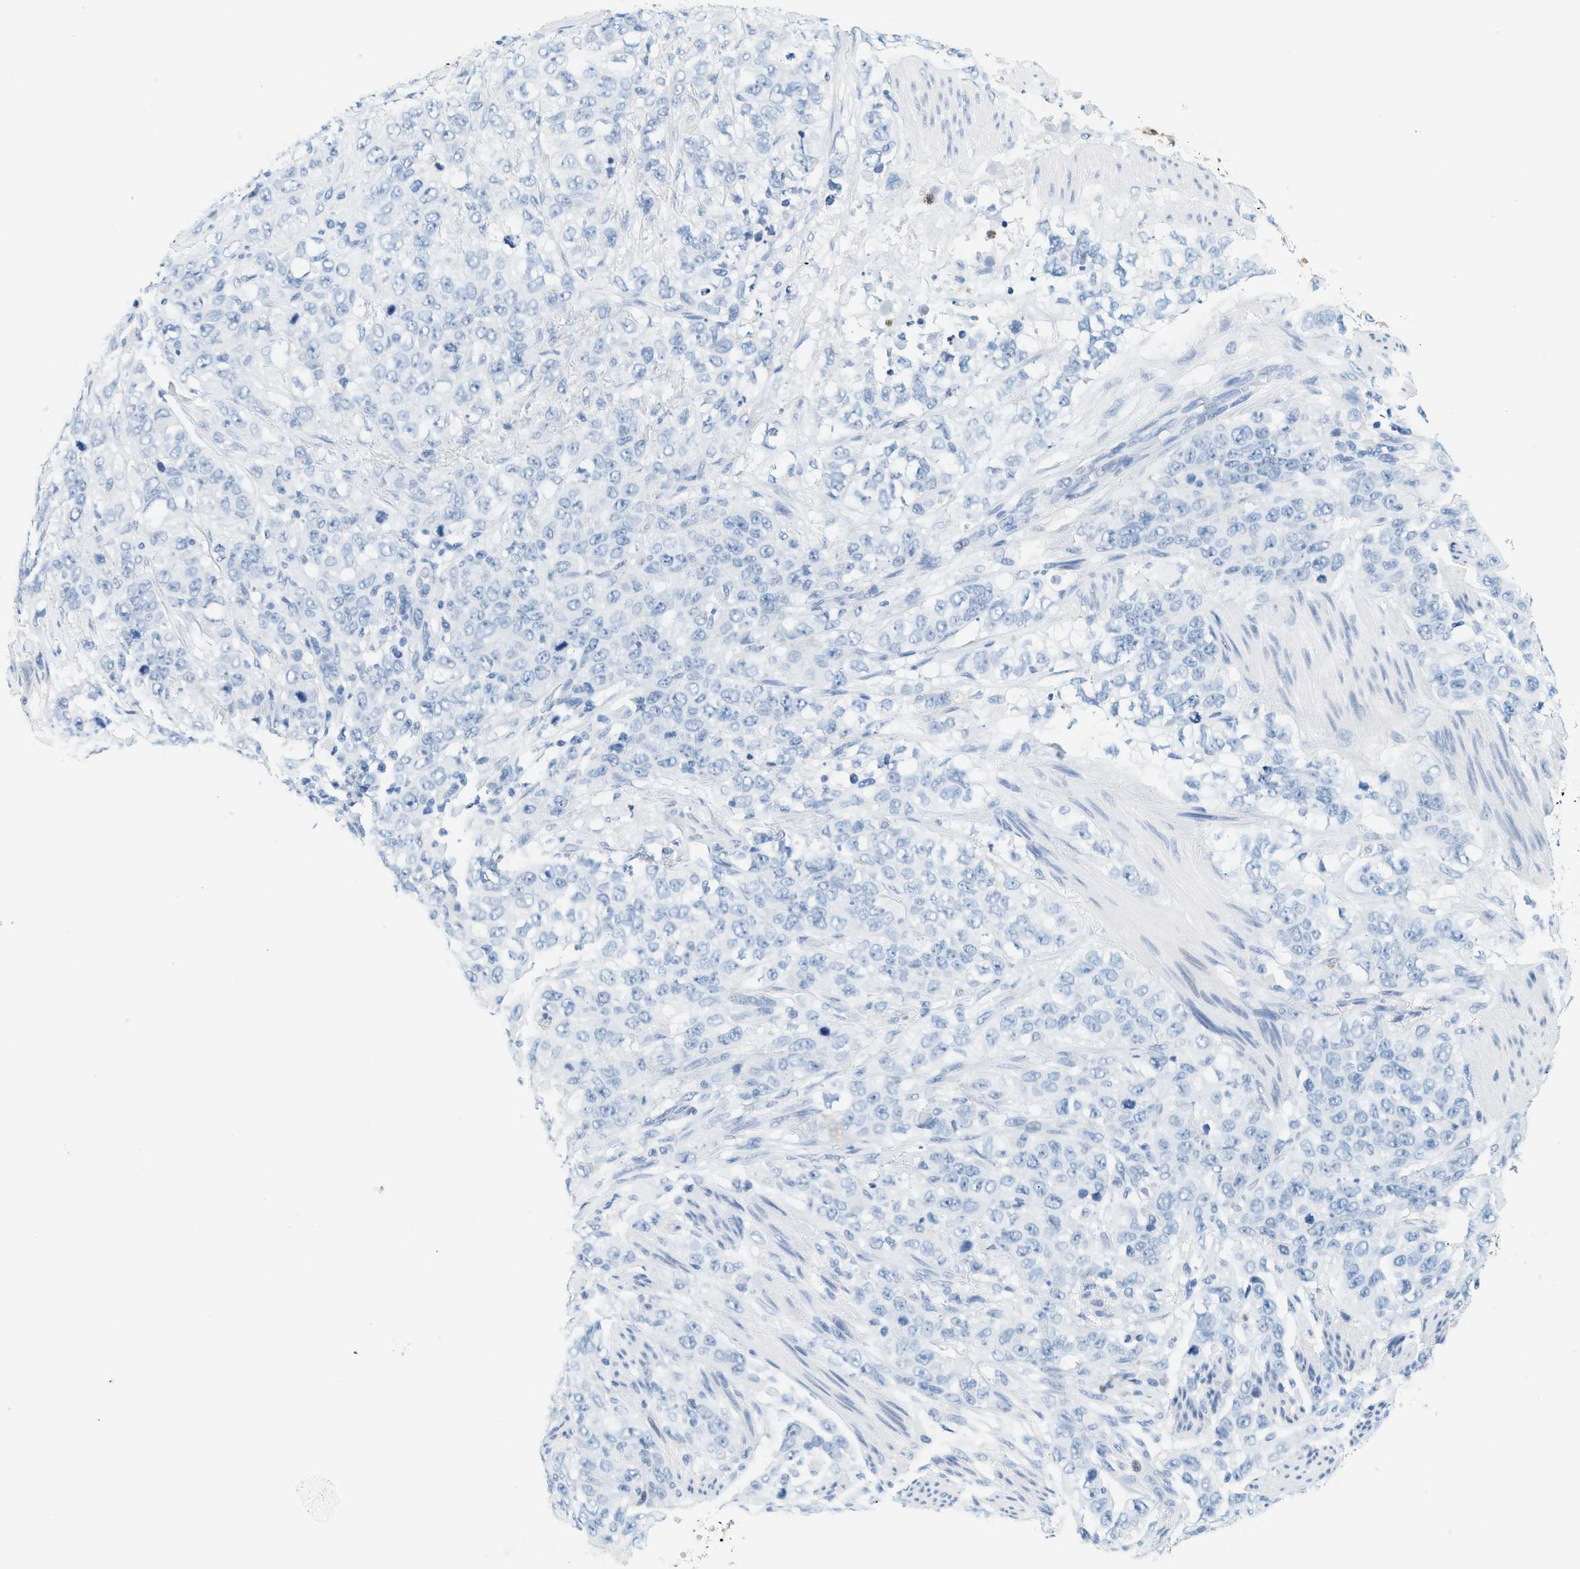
{"staining": {"intensity": "negative", "quantity": "none", "location": "none"}, "tissue": "stomach cancer", "cell_type": "Tumor cells", "image_type": "cancer", "snomed": [{"axis": "morphology", "description": "Adenocarcinoma, NOS"}, {"axis": "topography", "description": "Stomach"}], "caption": "Tumor cells show no significant protein expression in adenocarcinoma (stomach).", "gene": "LCN2", "patient": {"sex": "male", "age": 48}}